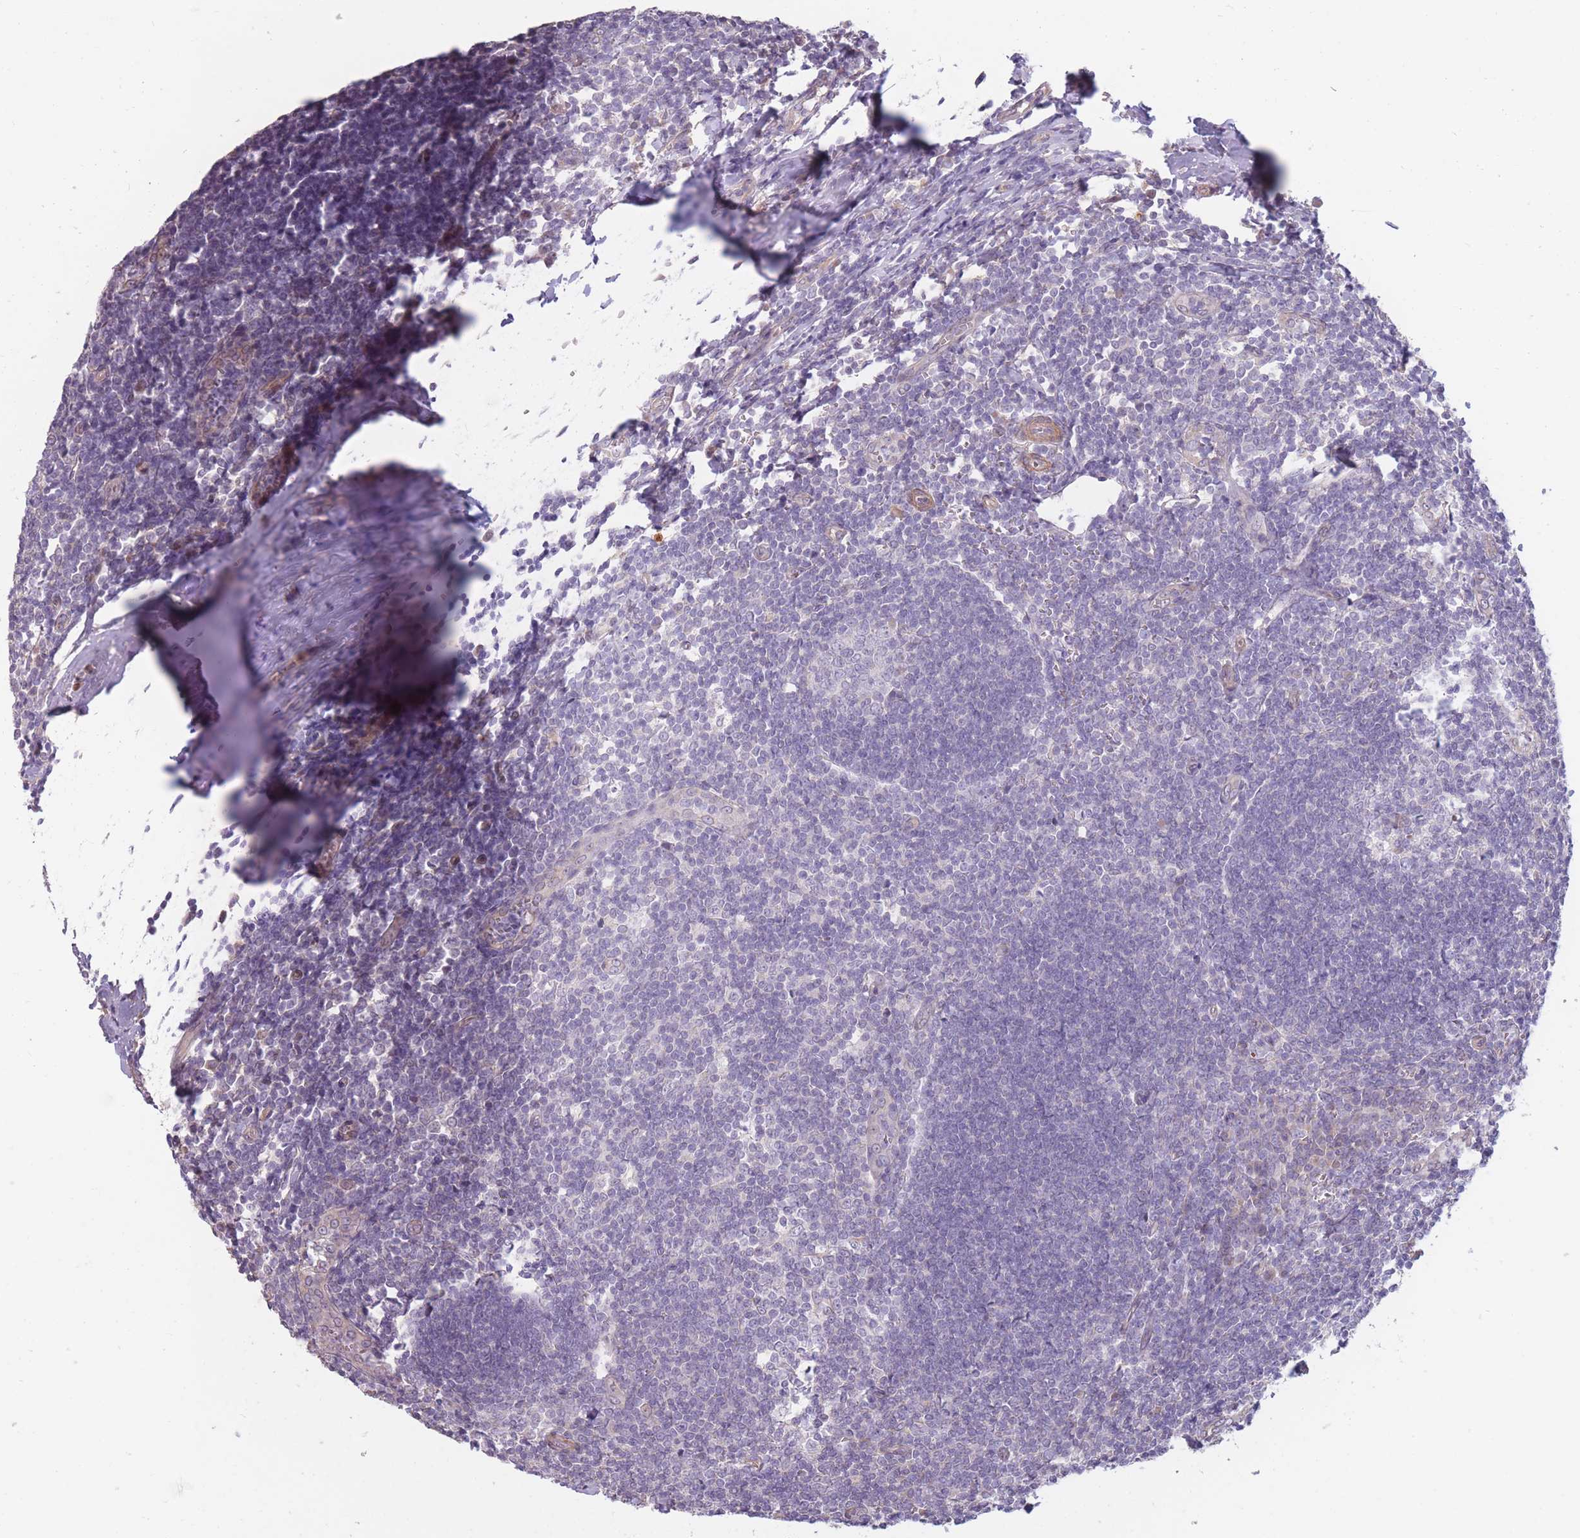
{"staining": {"intensity": "negative", "quantity": "none", "location": "none"}, "tissue": "tonsil", "cell_type": "Germinal center cells", "image_type": "normal", "snomed": [{"axis": "morphology", "description": "Normal tissue, NOS"}, {"axis": "topography", "description": "Tonsil"}], "caption": "Germinal center cells show no significant staining in benign tonsil. (DAB immunohistochemistry (IHC) visualized using brightfield microscopy, high magnification).", "gene": "CCNQ", "patient": {"sex": "male", "age": 27}}